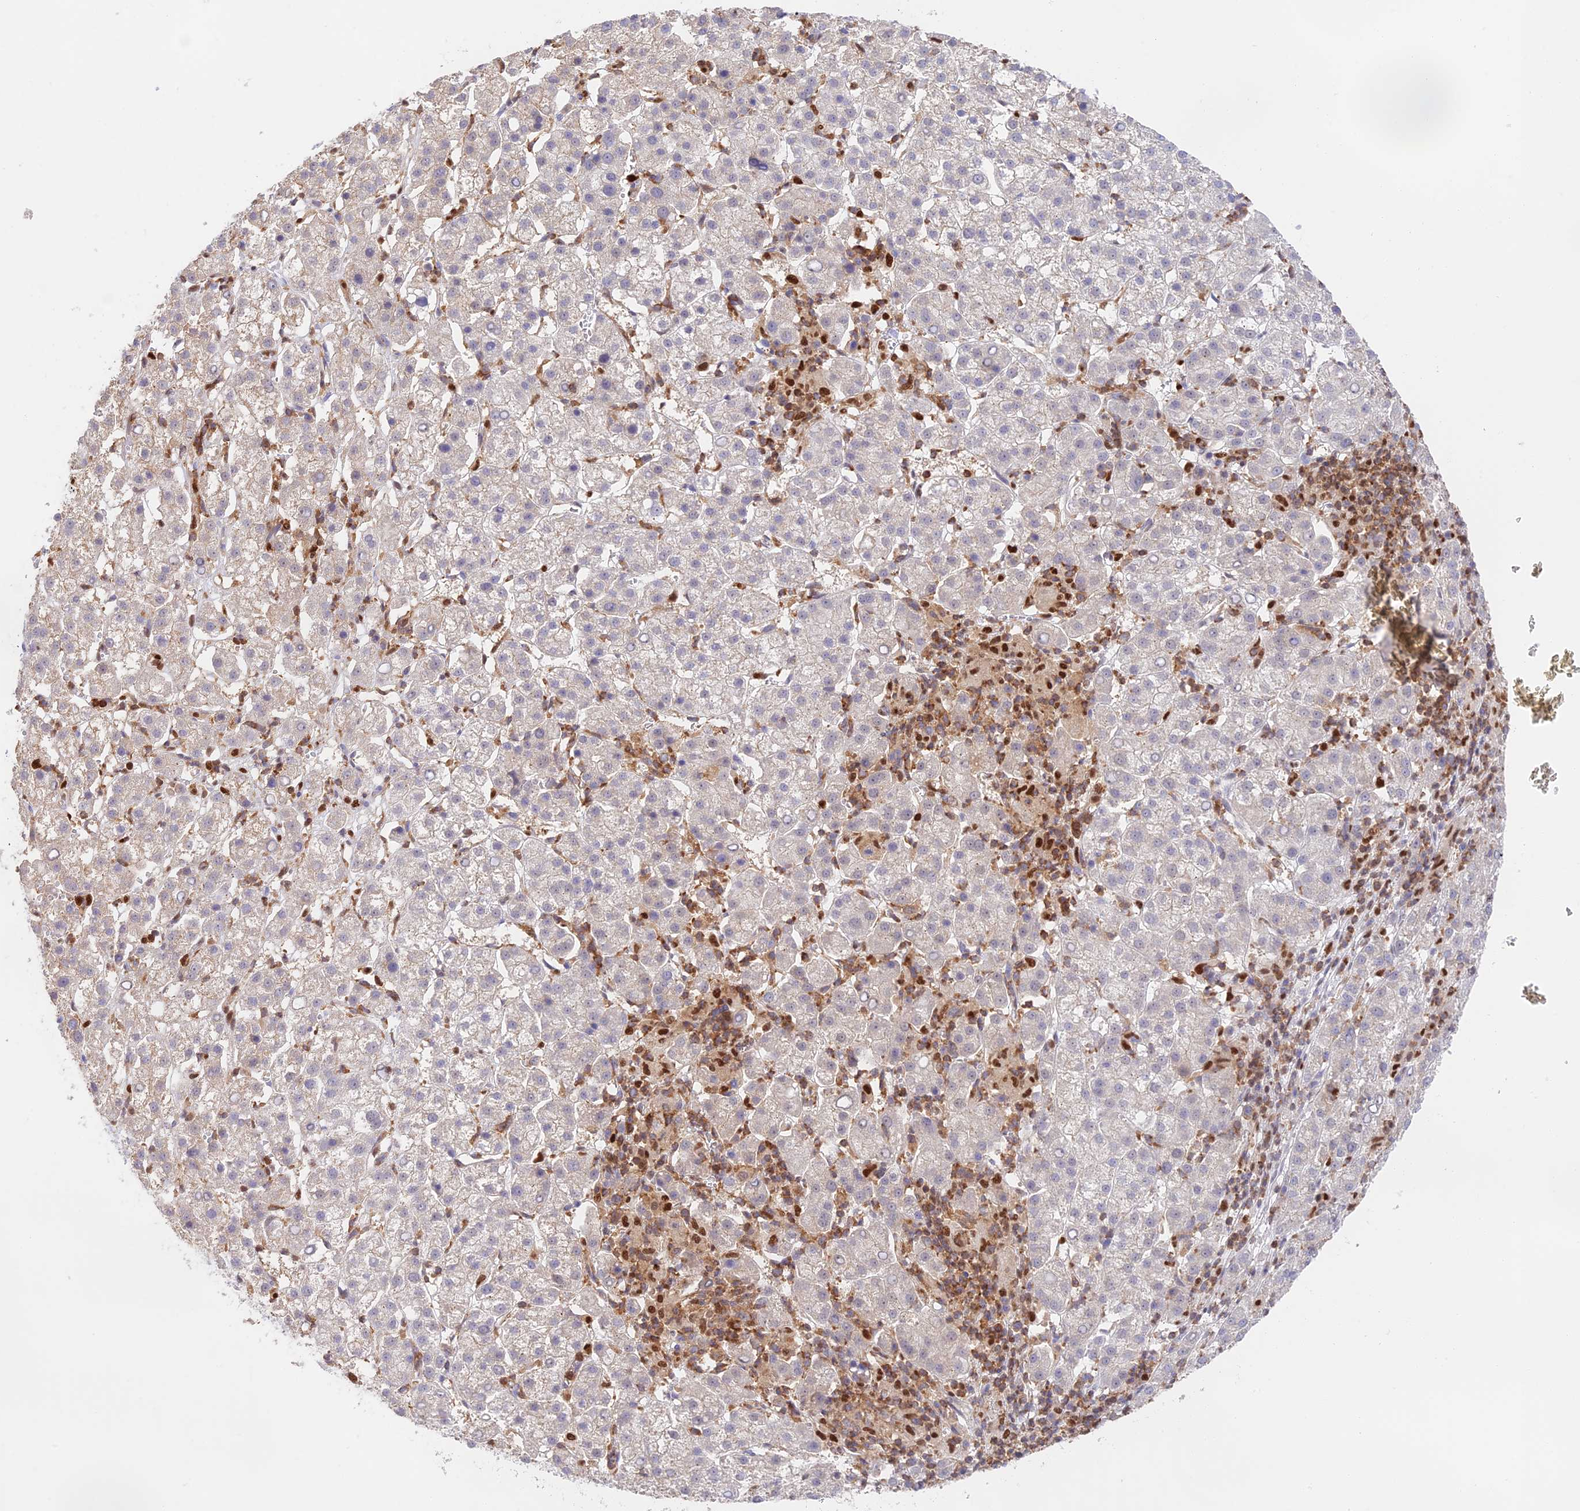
{"staining": {"intensity": "negative", "quantity": "none", "location": "none"}, "tissue": "liver cancer", "cell_type": "Tumor cells", "image_type": "cancer", "snomed": [{"axis": "morphology", "description": "Carcinoma, Hepatocellular, NOS"}, {"axis": "topography", "description": "Liver"}], "caption": "An immunohistochemistry (IHC) micrograph of liver hepatocellular carcinoma is shown. There is no staining in tumor cells of liver hepatocellular carcinoma. The staining was performed using DAB (3,3'-diaminobenzidine) to visualize the protein expression in brown, while the nuclei were stained in blue with hematoxylin (Magnification: 20x).", "gene": "DENND1C", "patient": {"sex": "female", "age": 58}}